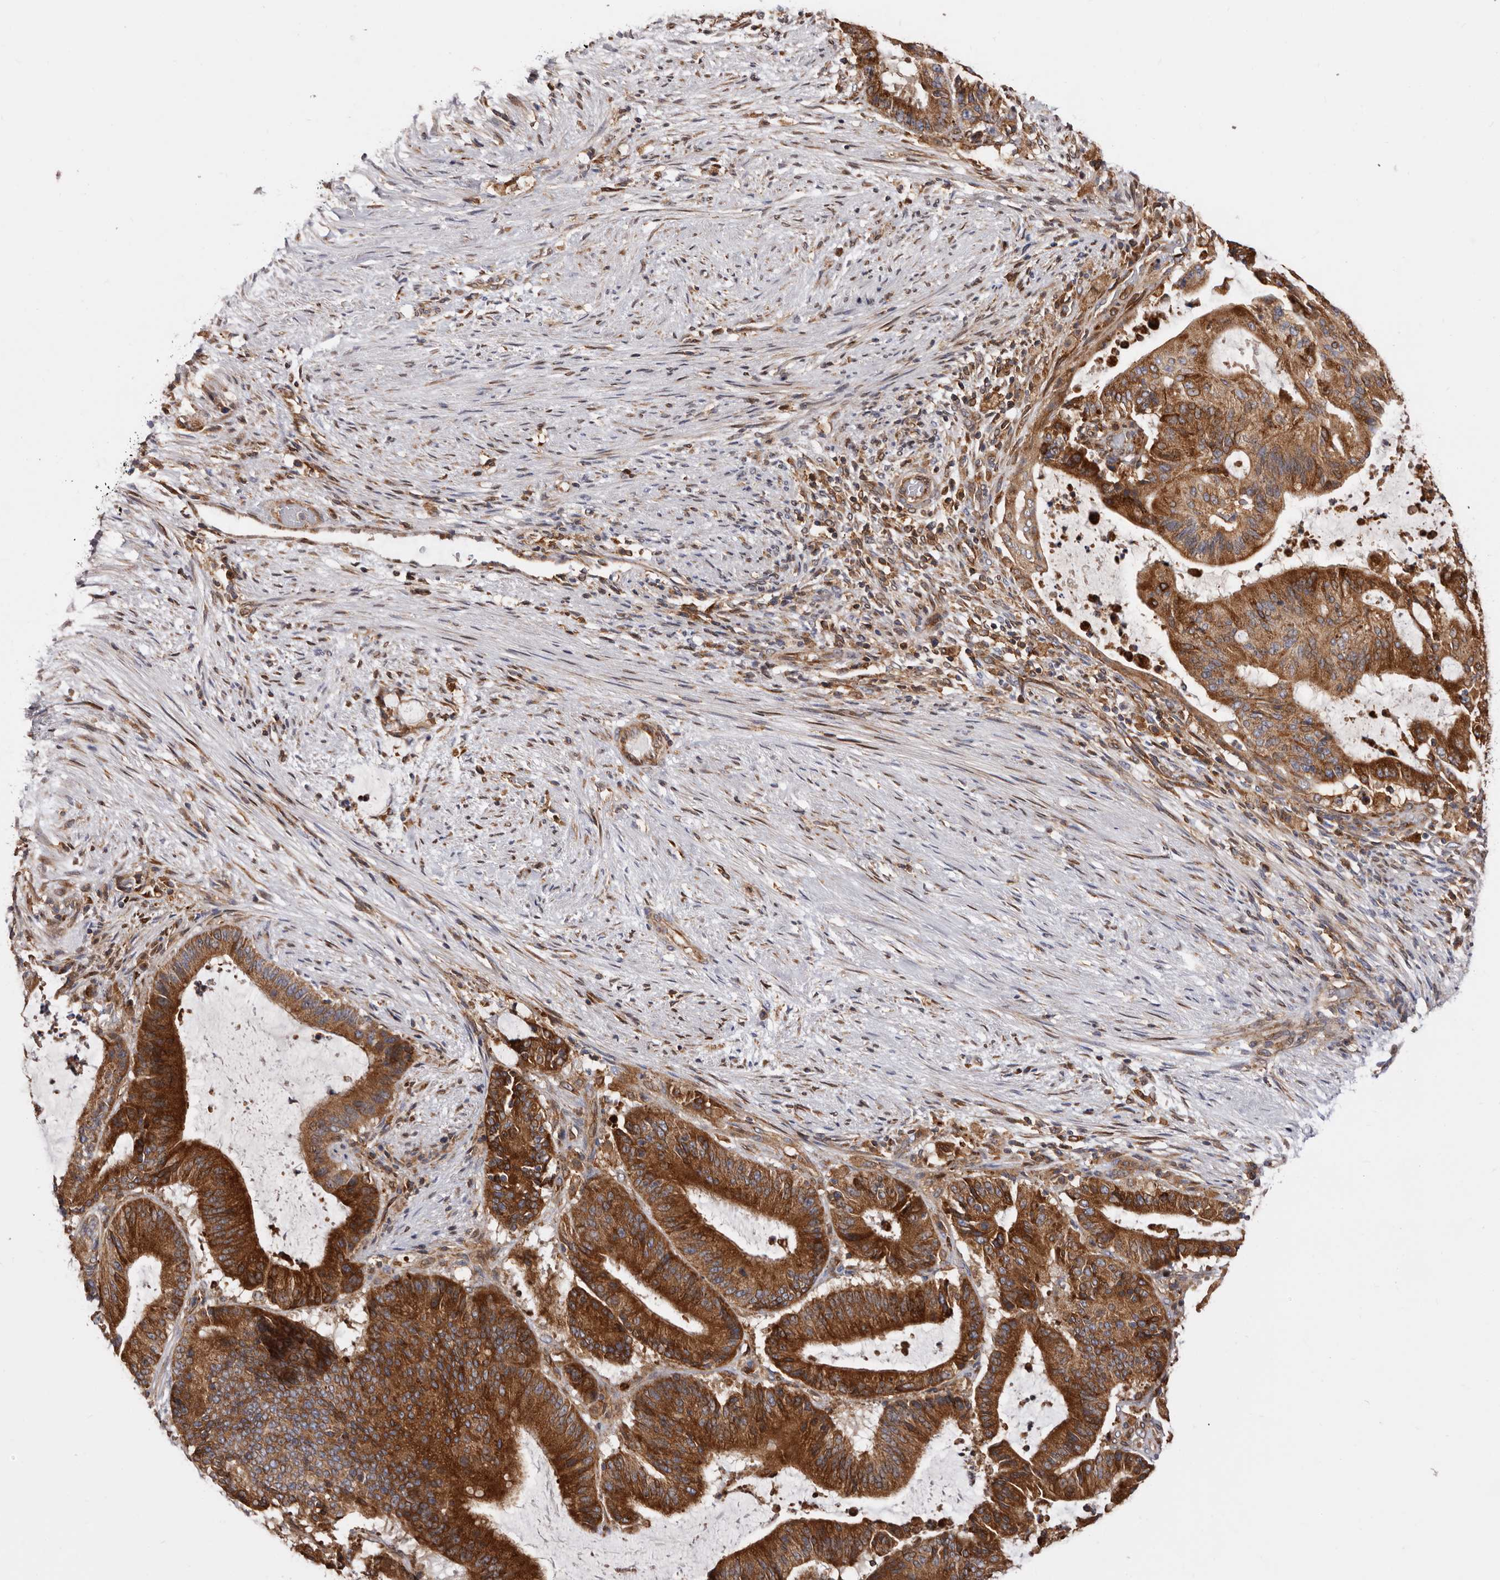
{"staining": {"intensity": "strong", "quantity": ">75%", "location": "cytoplasmic/membranous"}, "tissue": "liver cancer", "cell_type": "Tumor cells", "image_type": "cancer", "snomed": [{"axis": "morphology", "description": "Normal tissue, NOS"}, {"axis": "morphology", "description": "Cholangiocarcinoma"}, {"axis": "topography", "description": "Liver"}, {"axis": "topography", "description": "Peripheral nerve tissue"}], "caption": "Liver cholangiocarcinoma stained for a protein (brown) shows strong cytoplasmic/membranous positive positivity in about >75% of tumor cells.", "gene": "COQ8B", "patient": {"sex": "female", "age": 73}}